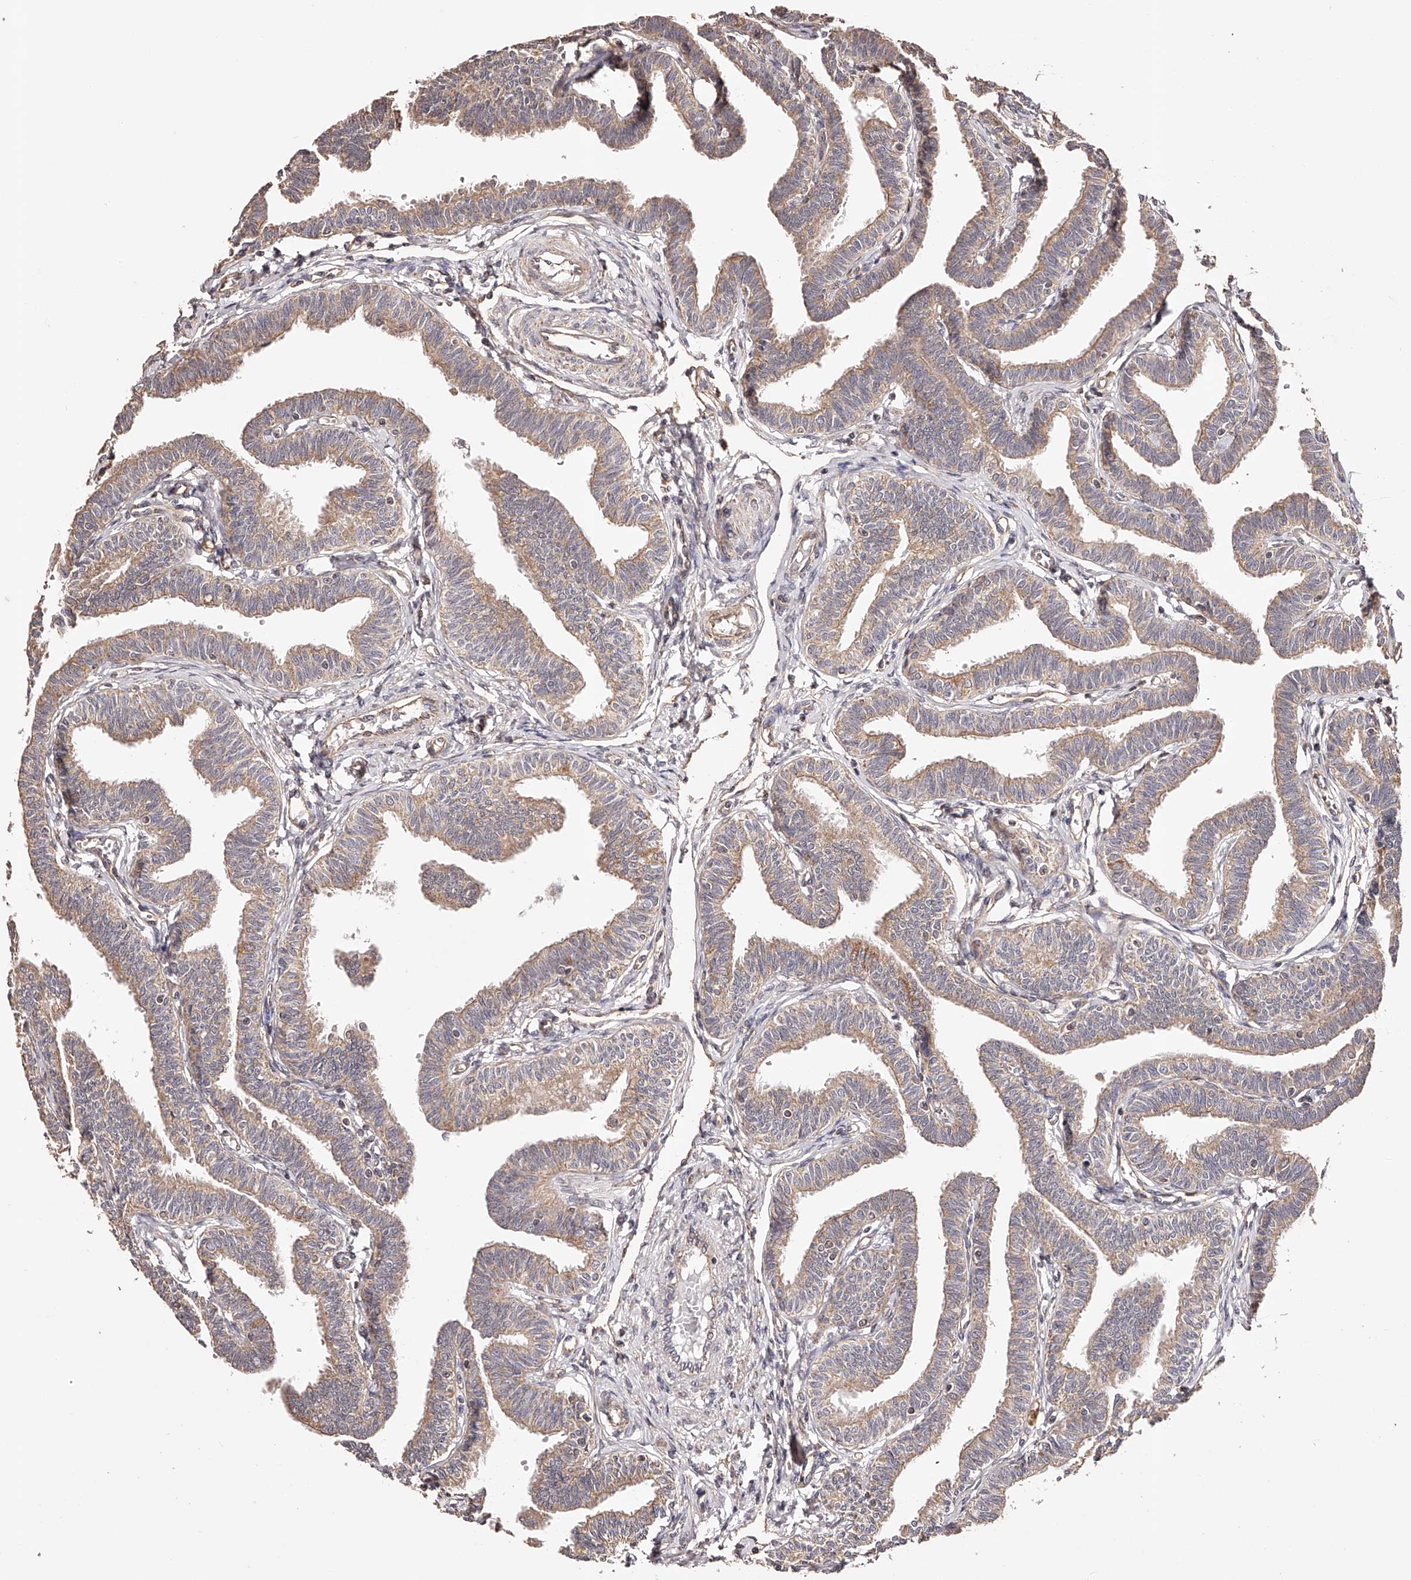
{"staining": {"intensity": "weak", "quantity": ">75%", "location": "cytoplasmic/membranous"}, "tissue": "fallopian tube", "cell_type": "Glandular cells", "image_type": "normal", "snomed": [{"axis": "morphology", "description": "Normal tissue, NOS"}, {"axis": "topography", "description": "Fallopian tube"}, {"axis": "topography", "description": "Ovary"}], "caption": "High-power microscopy captured an IHC photomicrograph of benign fallopian tube, revealing weak cytoplasmic/membranous staining in about >75% of glandular cells. The protein is stained brown, and the nuclei are stained in blue (DAB IHC with brightfield microscopy, high magnification).", "gene": "USP21", "patient": {"sex": "female", "age": 23}}